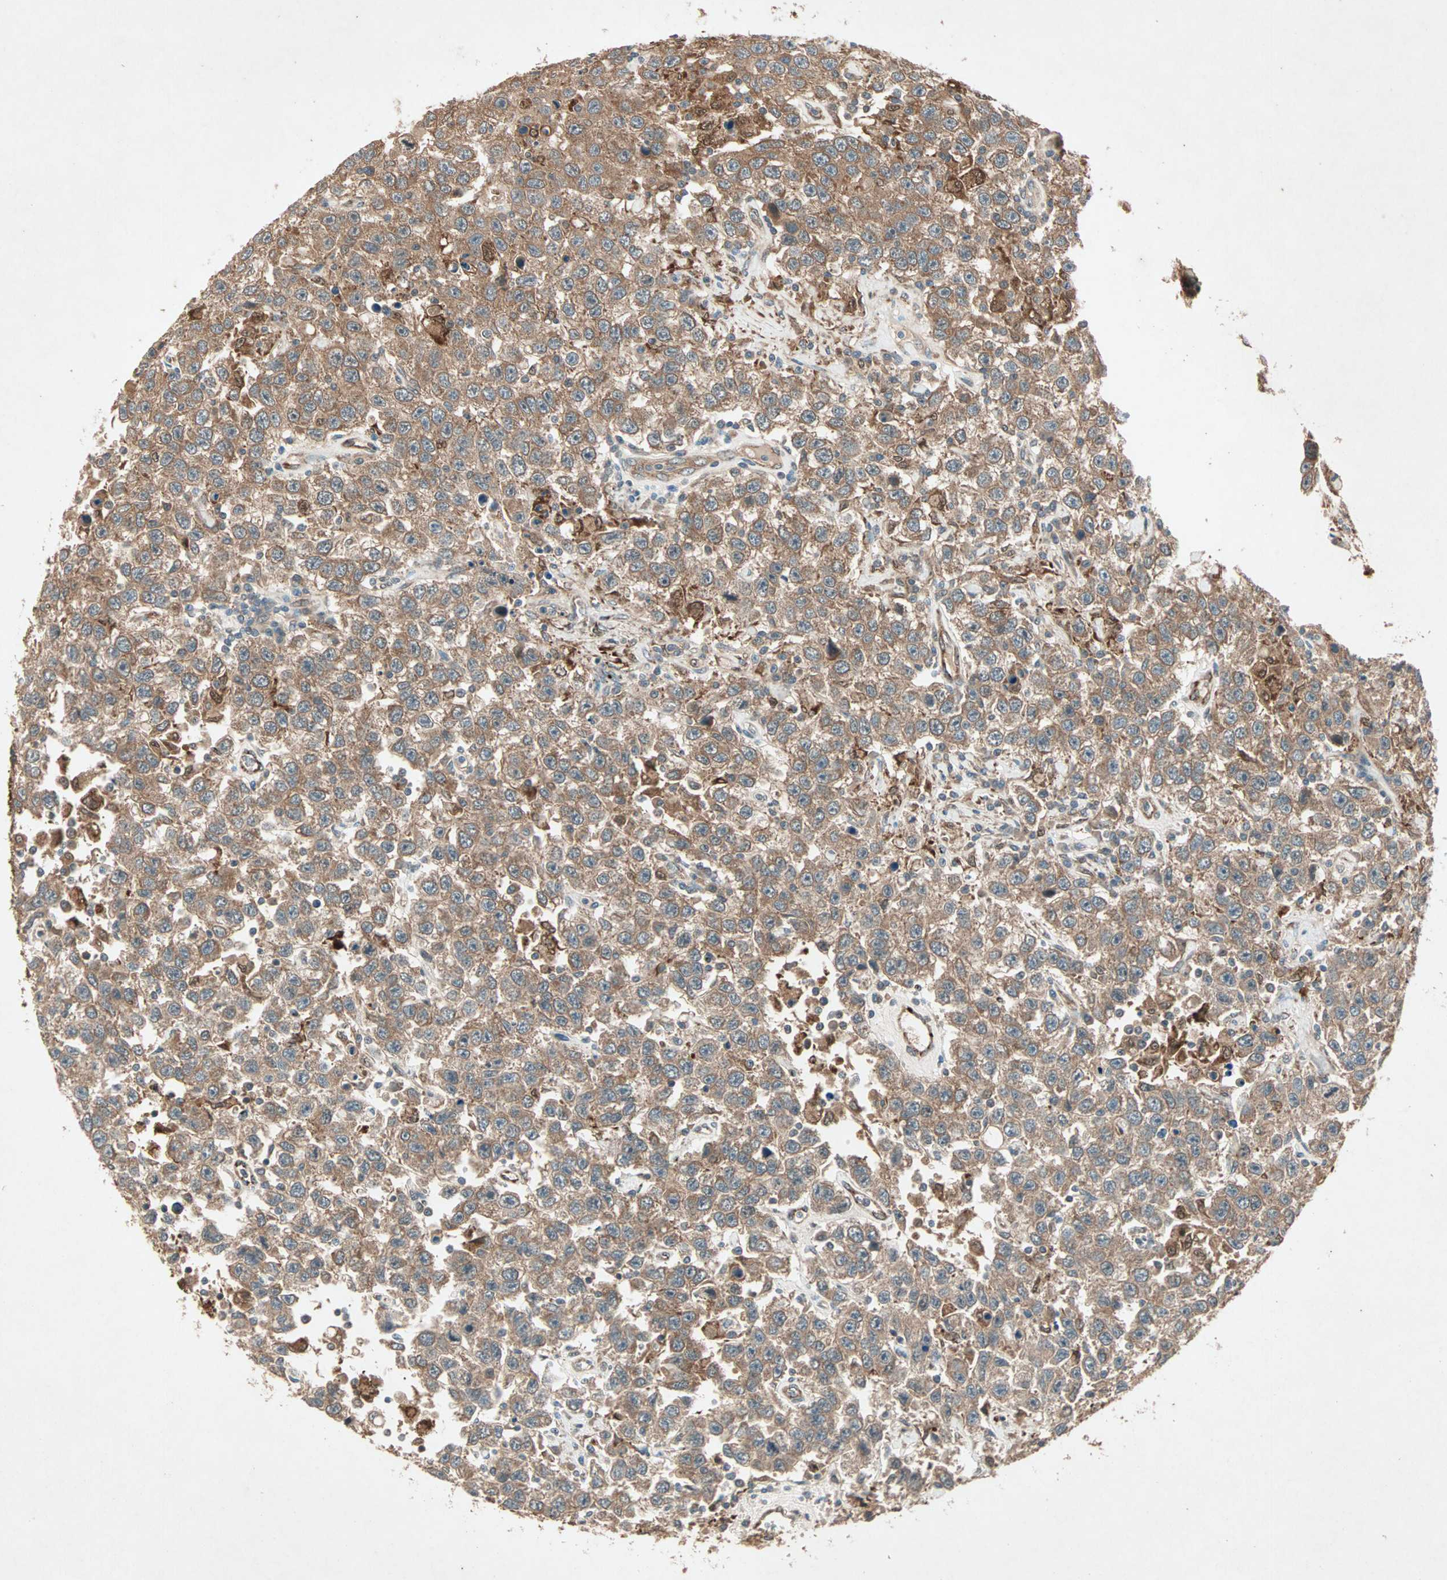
{"staining": {"intensity": "moderate", "quantity": ">75%", "location": "cytoplasmic/membranous"}, "tissue": "testis cancer", "cell_type": "Tumor cells", "image_type": "cancer", "snomed": [{"axis": "morphology", "description": "Seminoma, NOS"}, {"axis": "topography", "description": "Testis"}], "caption": "IHC histopathology image of testis seminoma stained for a protein (brown), which demonstrates medium levels of moderate cytoplasmic/membranous staining in approximately >75% of tumor cells.", "gene": "SDSL", "patient": {"sex": "male", "age": 41}}